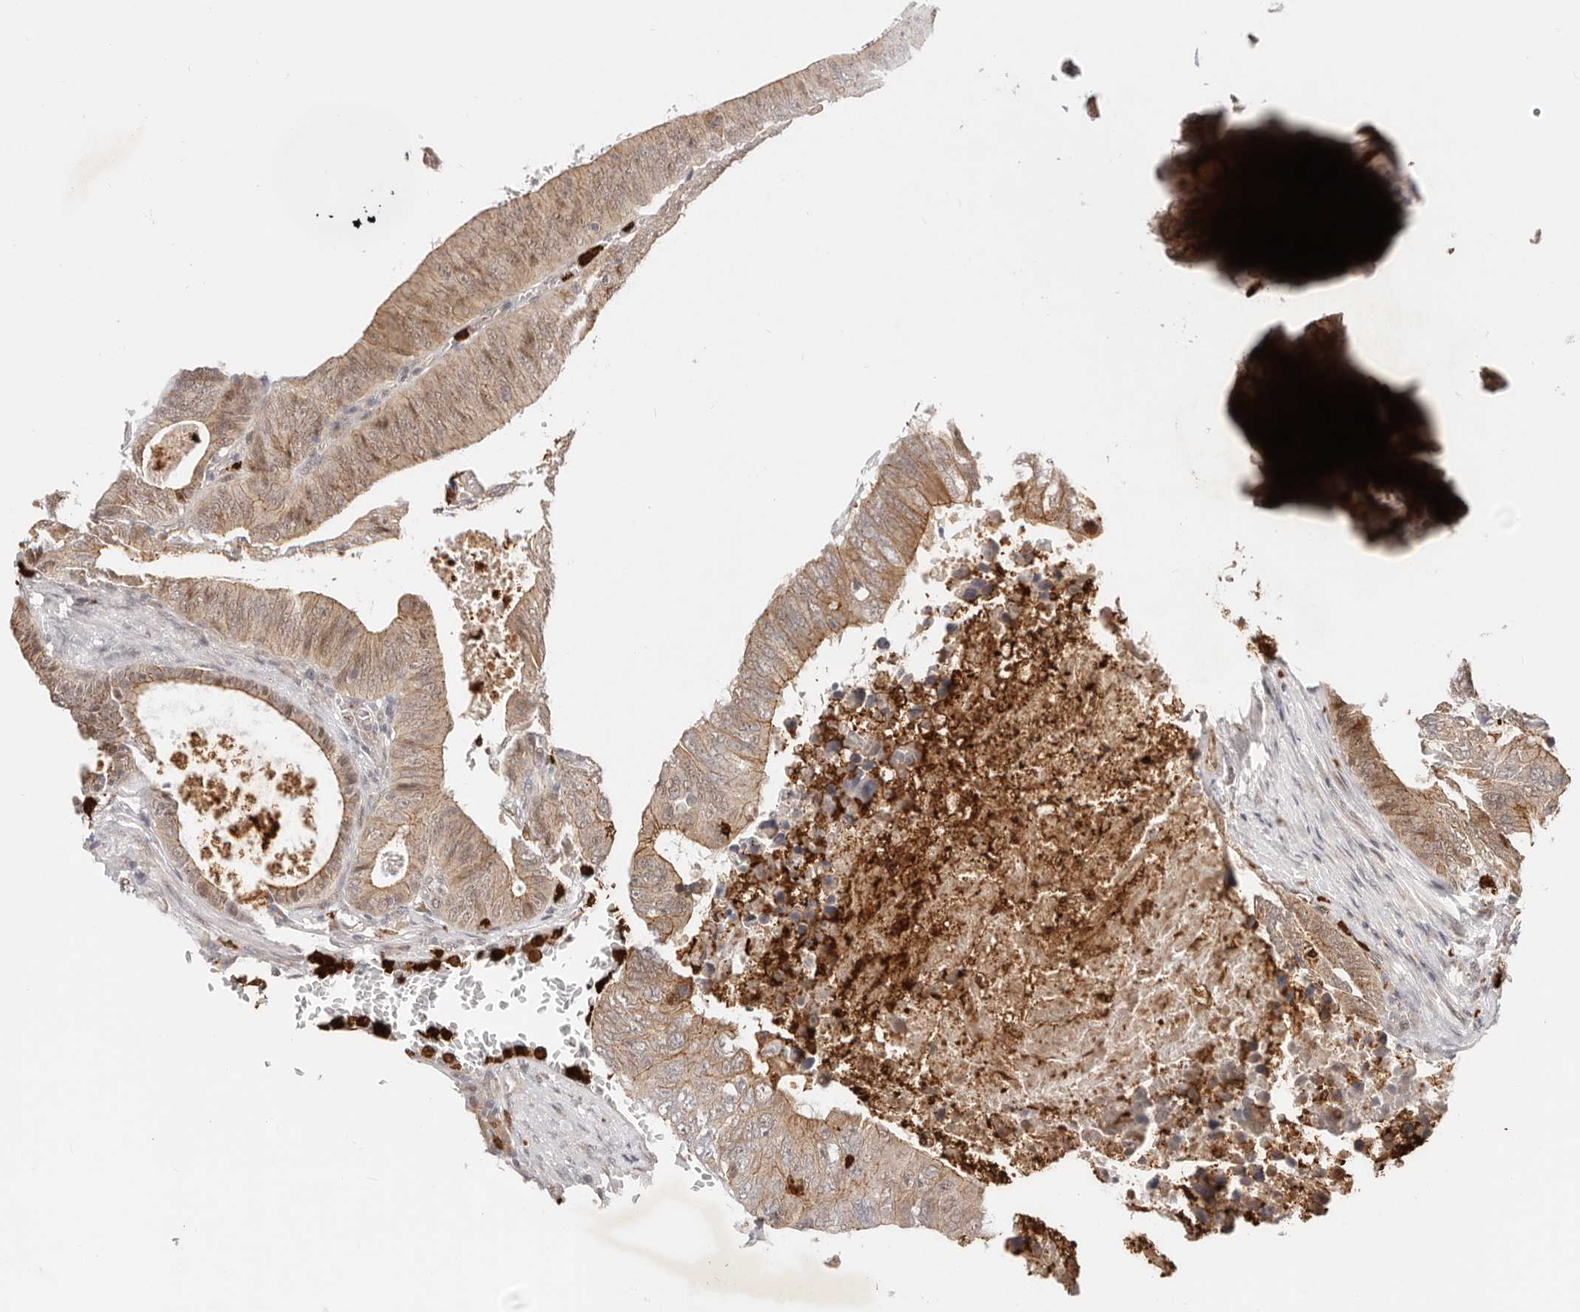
{"staining": {"intensity": "moderate", "quantity": ">75%", "location": "cytoplasmic/membranous,nuclear"}, "tissue": "colorectal cancer", "cell_type": "Tumor cells", "image_type": "cancer", "snomed": [{"axis": "morphology", "description": "Adenocarcinoma, NOS"}, {"axis": "topography", "description": "Colon"}], "caption": "DAB (3,3'-diaminobenzidine) immunohistochemical staining of human adenocarcinoma (colorectal) reveals moderate cytoplasmic/membranous and nuclear protein expression in approximately >75% of tumor cells. Nuclei are stained in blue.", "gene": "AFDN", "patient": {"sex": "male", "age": 87}}